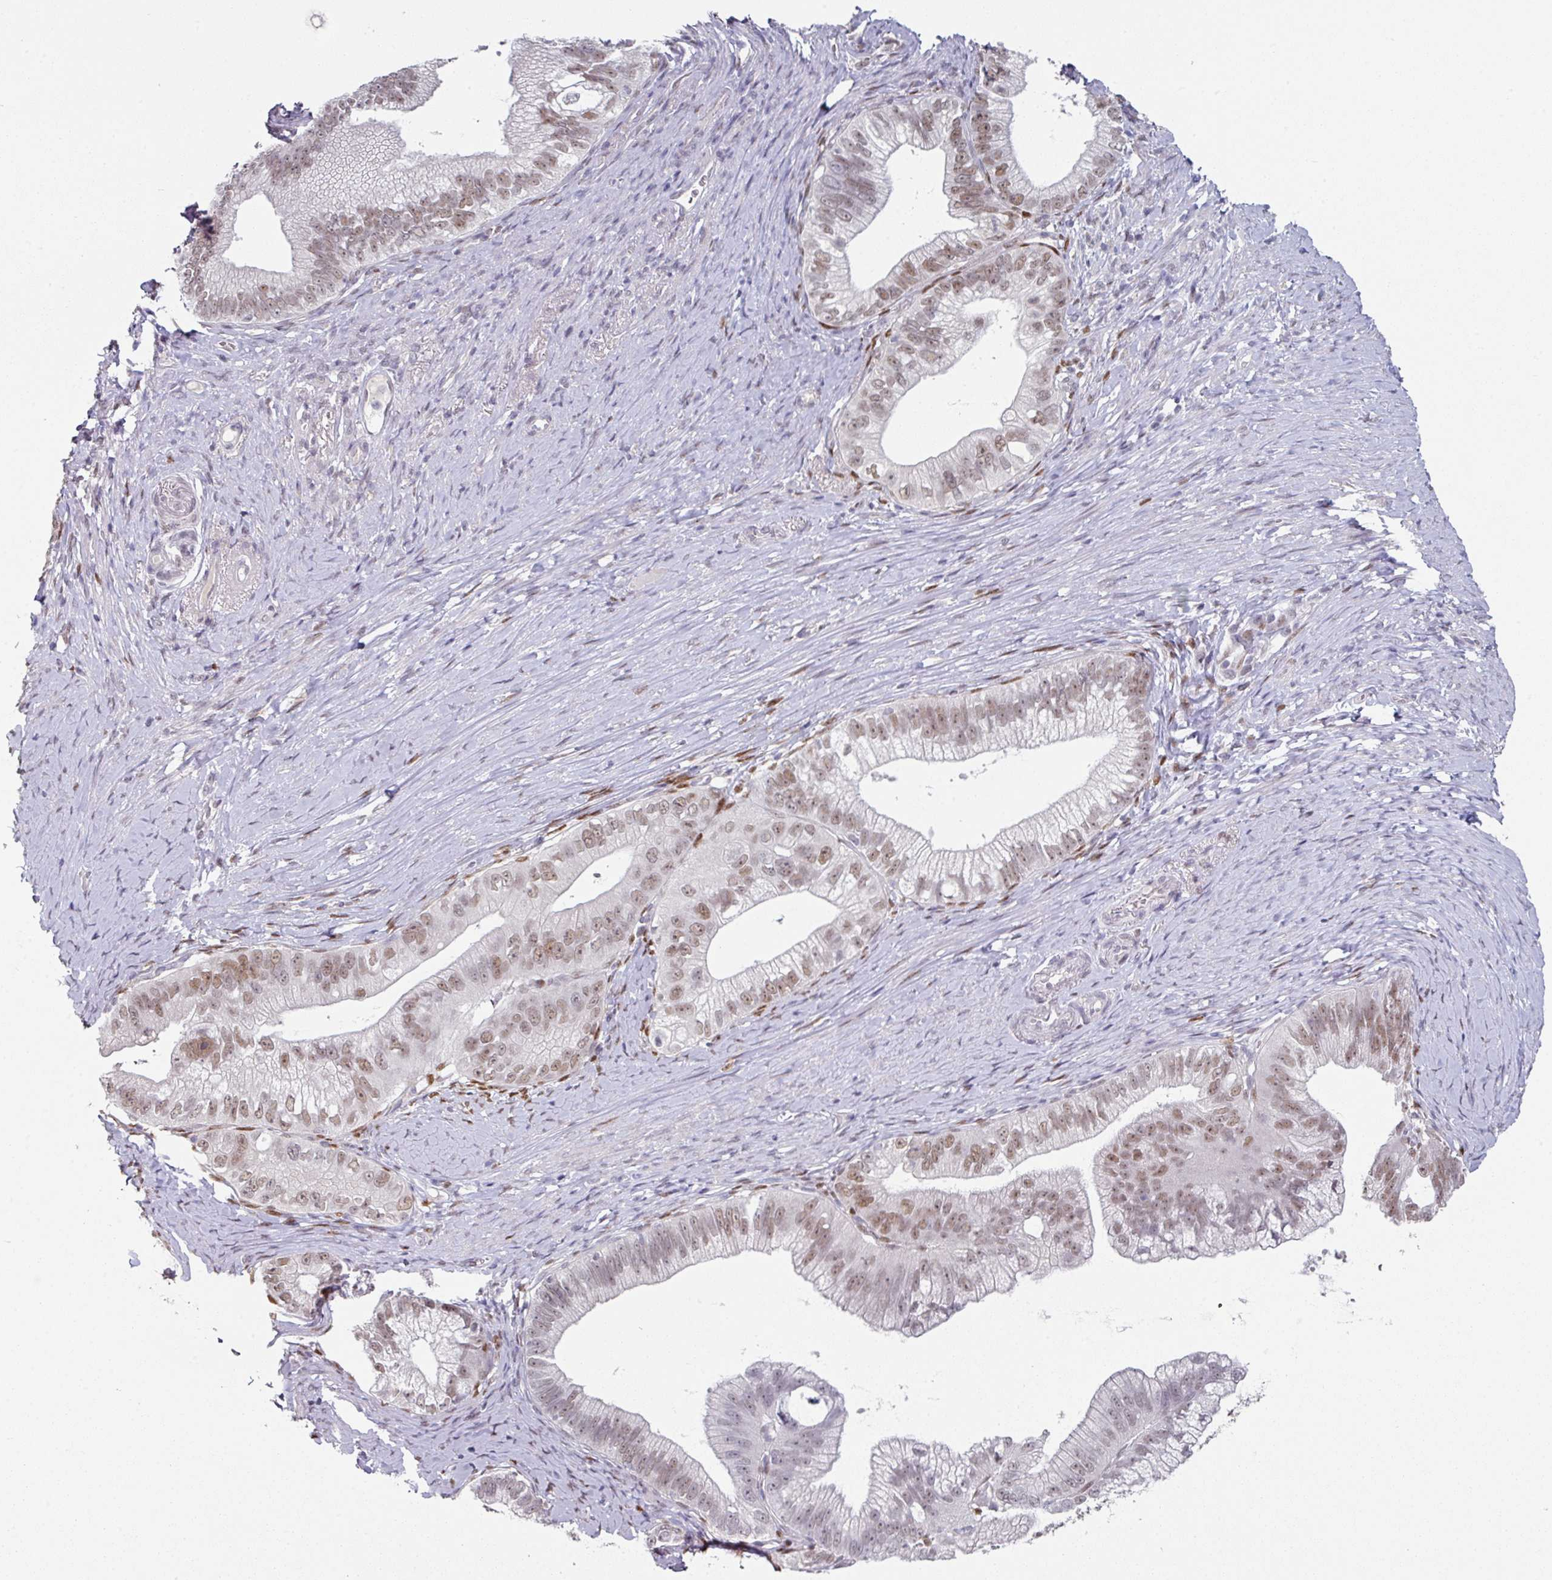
{"staining": {"intensity": "moderate", "quantity": ">75%", "location": "nuclear"}, "tissue": "pancreatic cancer", "cell_type": "Tumor cells", "image_type": "cancer", "snomed": [{"axis": "morphology", "description": "Adenocarcinoma, NOS"}, {"axis": "topography", "description": "Pancreas"}], "caption": "A brown stain labels moderate nuclear expression of a protein in human pancreatic cancer (adenocarcinoma) tumor cells. The staining was performed using DAB (3,3'-diaminobenzidine) to visualize the protein expression in brown, while the nuclei were stained in blue with hematoxylin (Magnification: 20x).", "gene": "ELK1", "patient": {"sex": "male", "age": 70}}